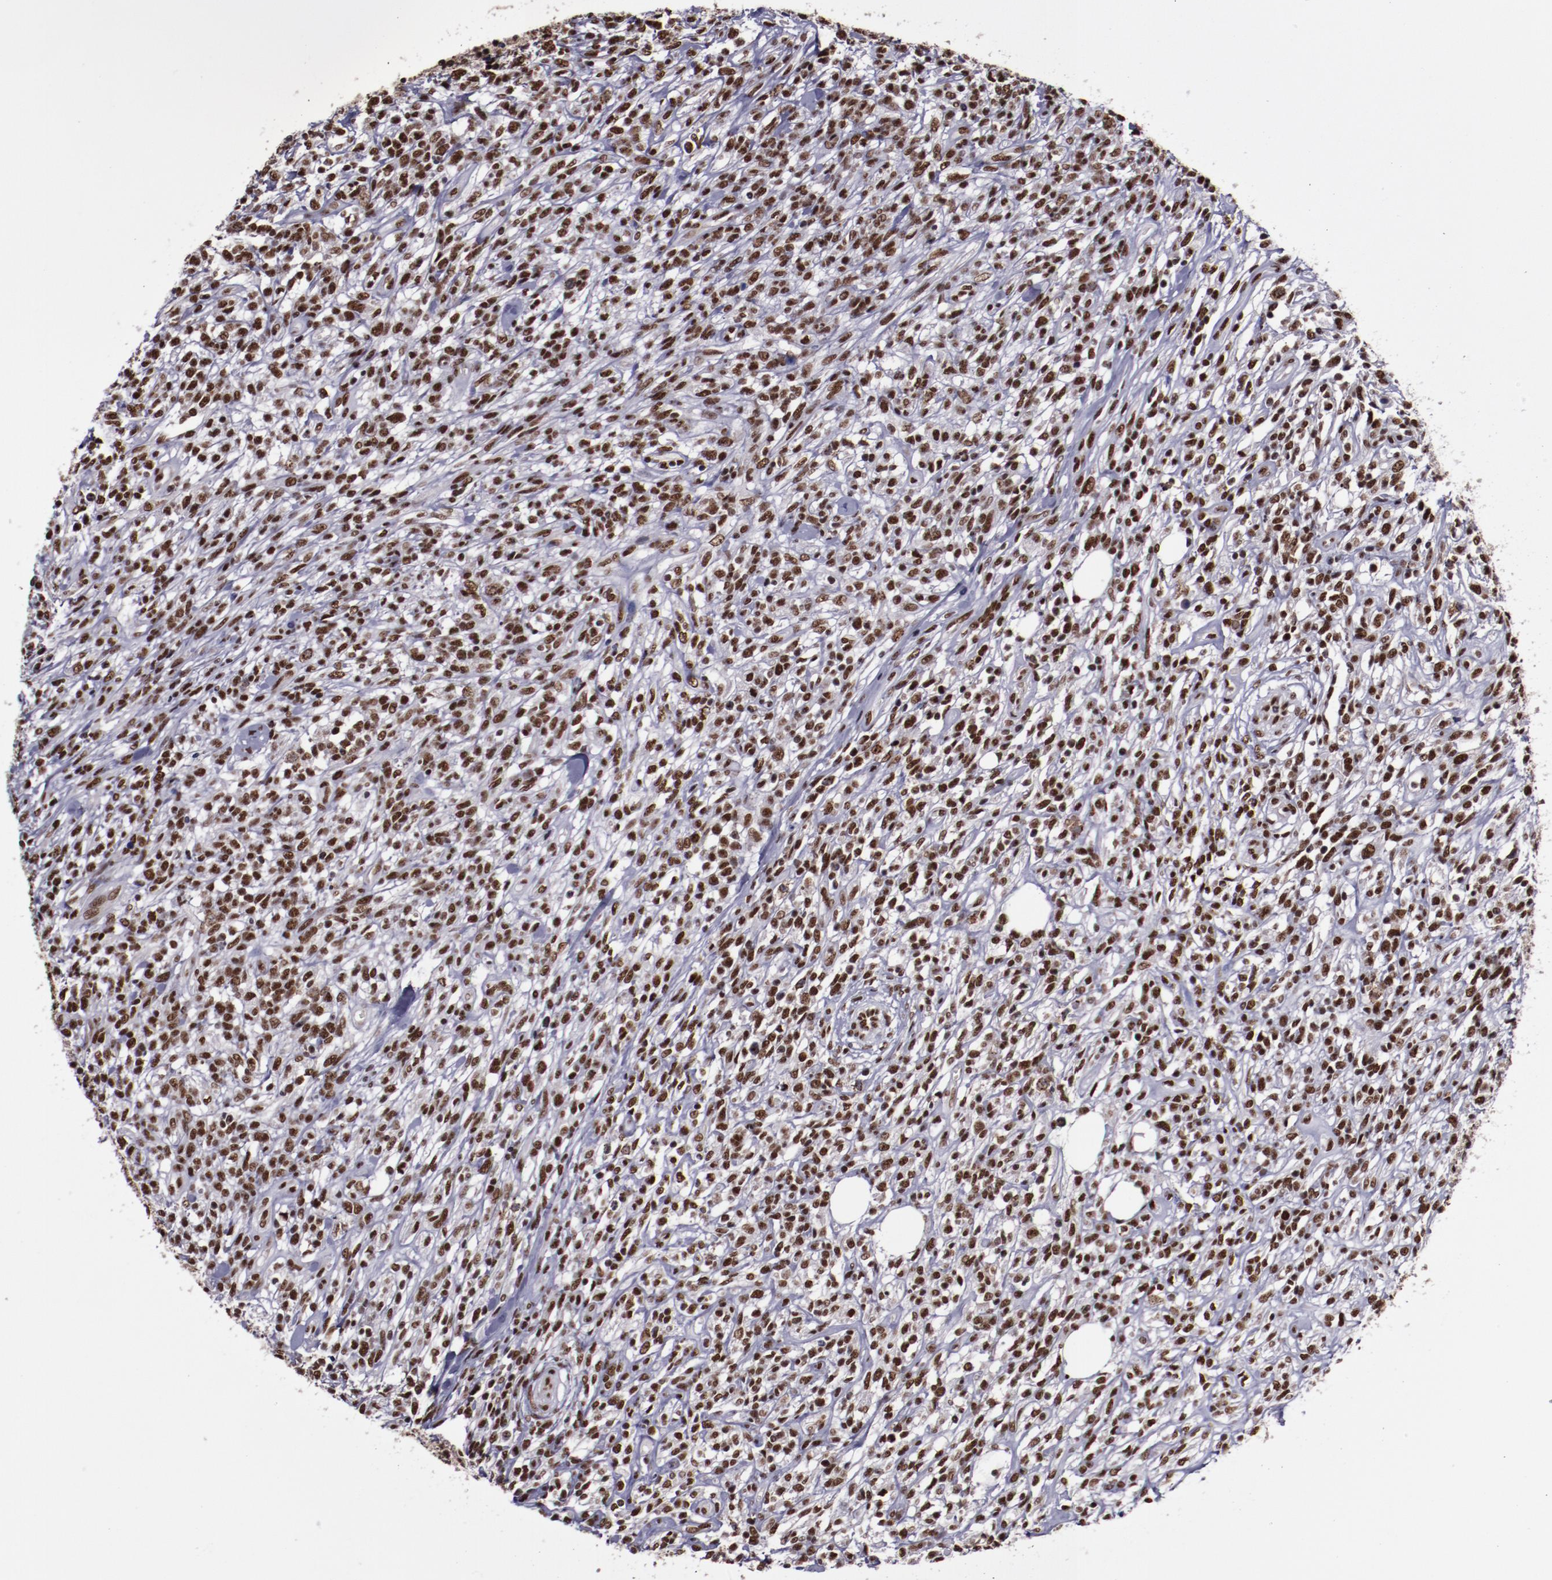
{"staining": {"intensity": "moderate", "quantity": ">75%", "location": "nuclear"}, "tissue": "lymphoma", "cell_type": "Tumor cells", "image_type": "cancer", "snomed": [{"axis": "morphology", "description": "Malignant lymphoma, non-Hodgkin's type, High grade"}, {"axis": "topography", "description": "Lymph node"}], "caption": "Protein expression analysis of human lymphoma reveals moderate nuclear expression in about >75% of tumor cells. The staining is performed using DAB brown chromogen to label protein expression. The nuclei are counter-stained blue using hematoxylin.", "gene": "ERH", "patient": {"sex": "female", "age": 73}}